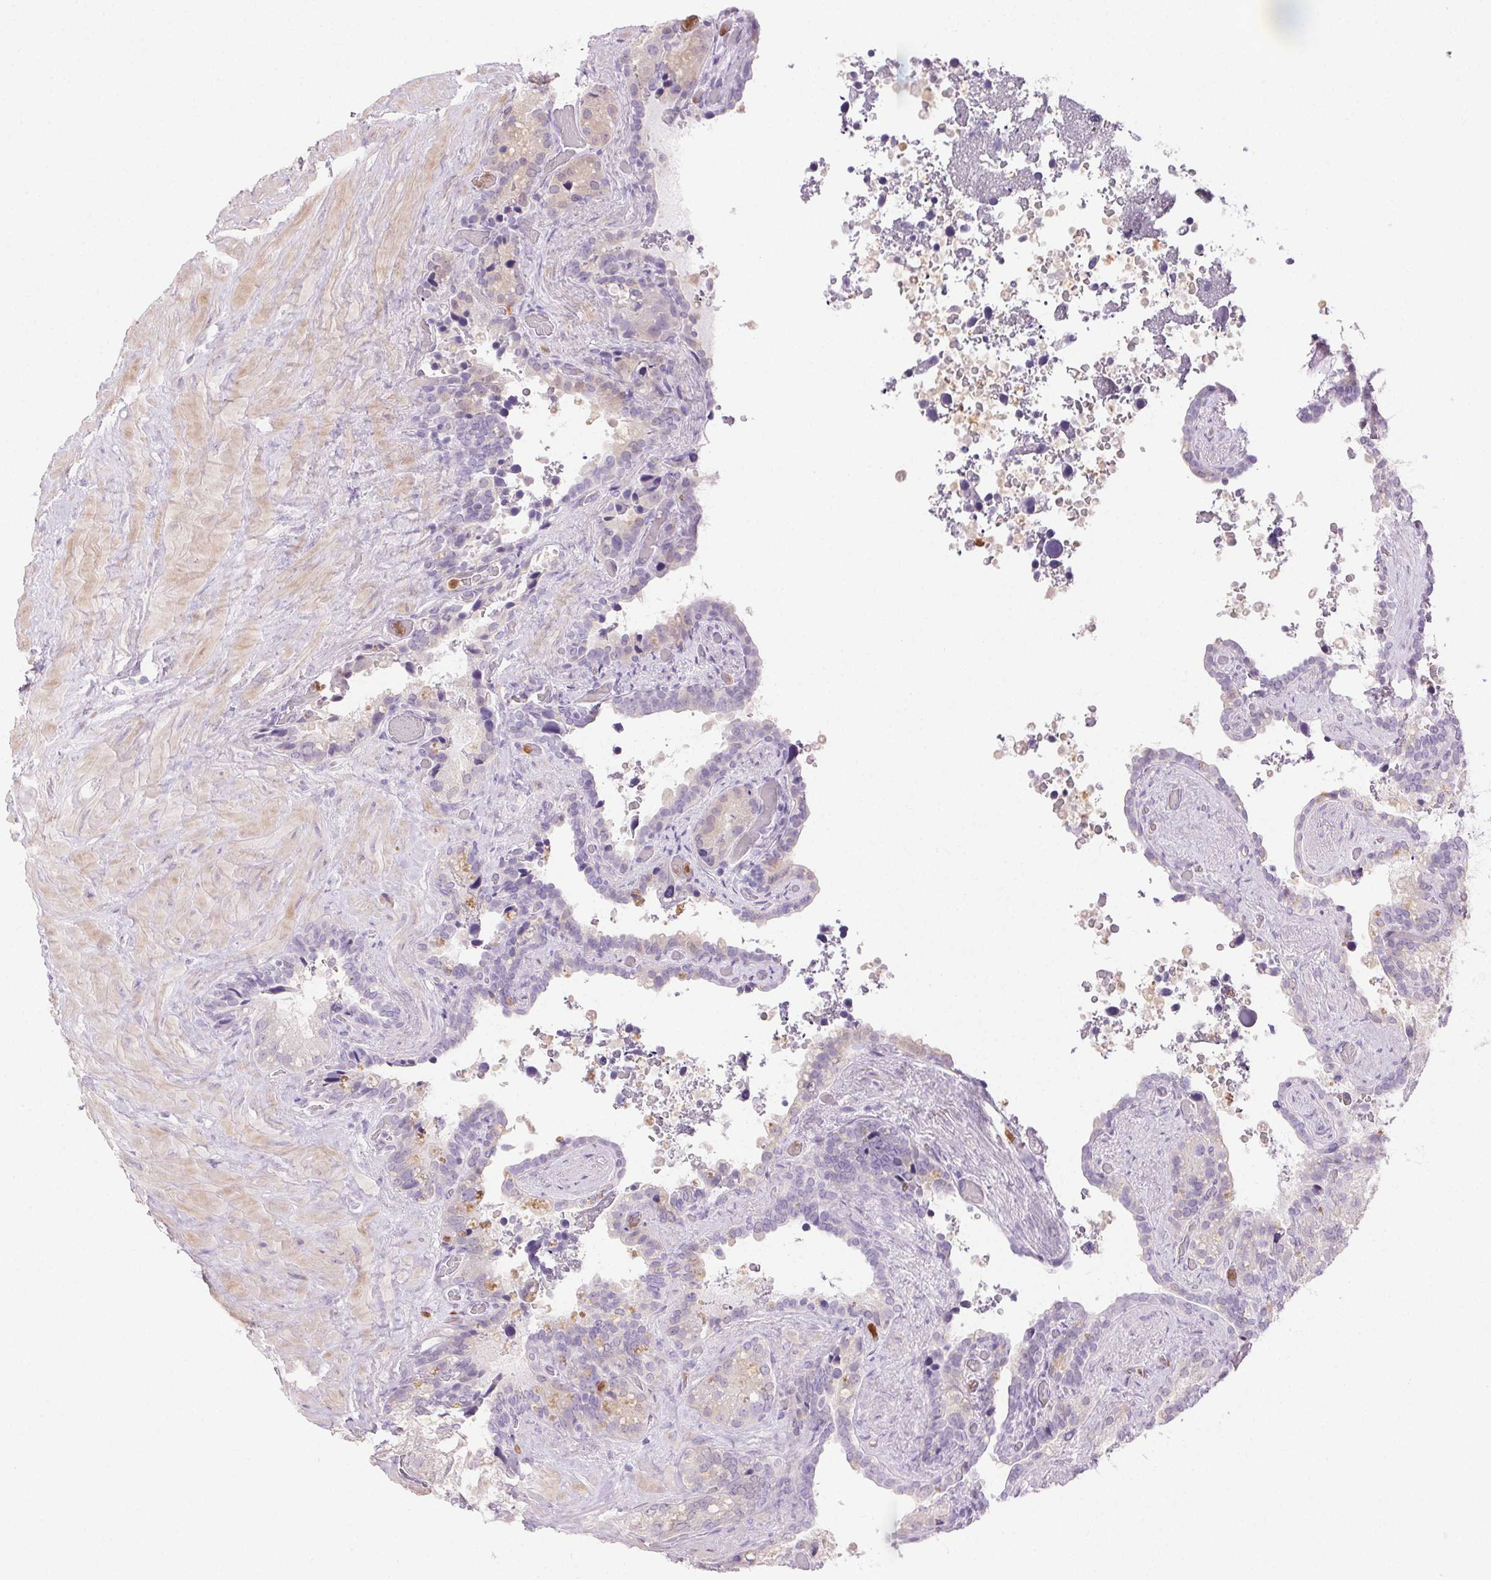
{"staining": {"intensity": "negative", "quantity": "none", "location": "none"}, "tissue": "seminal vesicle", "cell_type": "Glandular cells", "image_type": "normal", "snomed": [{"axis": "morphology", "description": "Normal tissue, NOS"}, {"axis": "topography", "description": "Seminal veicle"}], "caption": "Immunohistochemical staining of benign seminal vesicle demonstrates no significant expression in glandular cells. (Stains: DAB (3,3'-diaminobenzidine) immunohistochemistry (IHC) with hematoxylin counter stain, Microscopy: brightfield microscopy at high magnification).", "gene": "TMEM45A", "patient": {"sex": "male", "age": 60}}